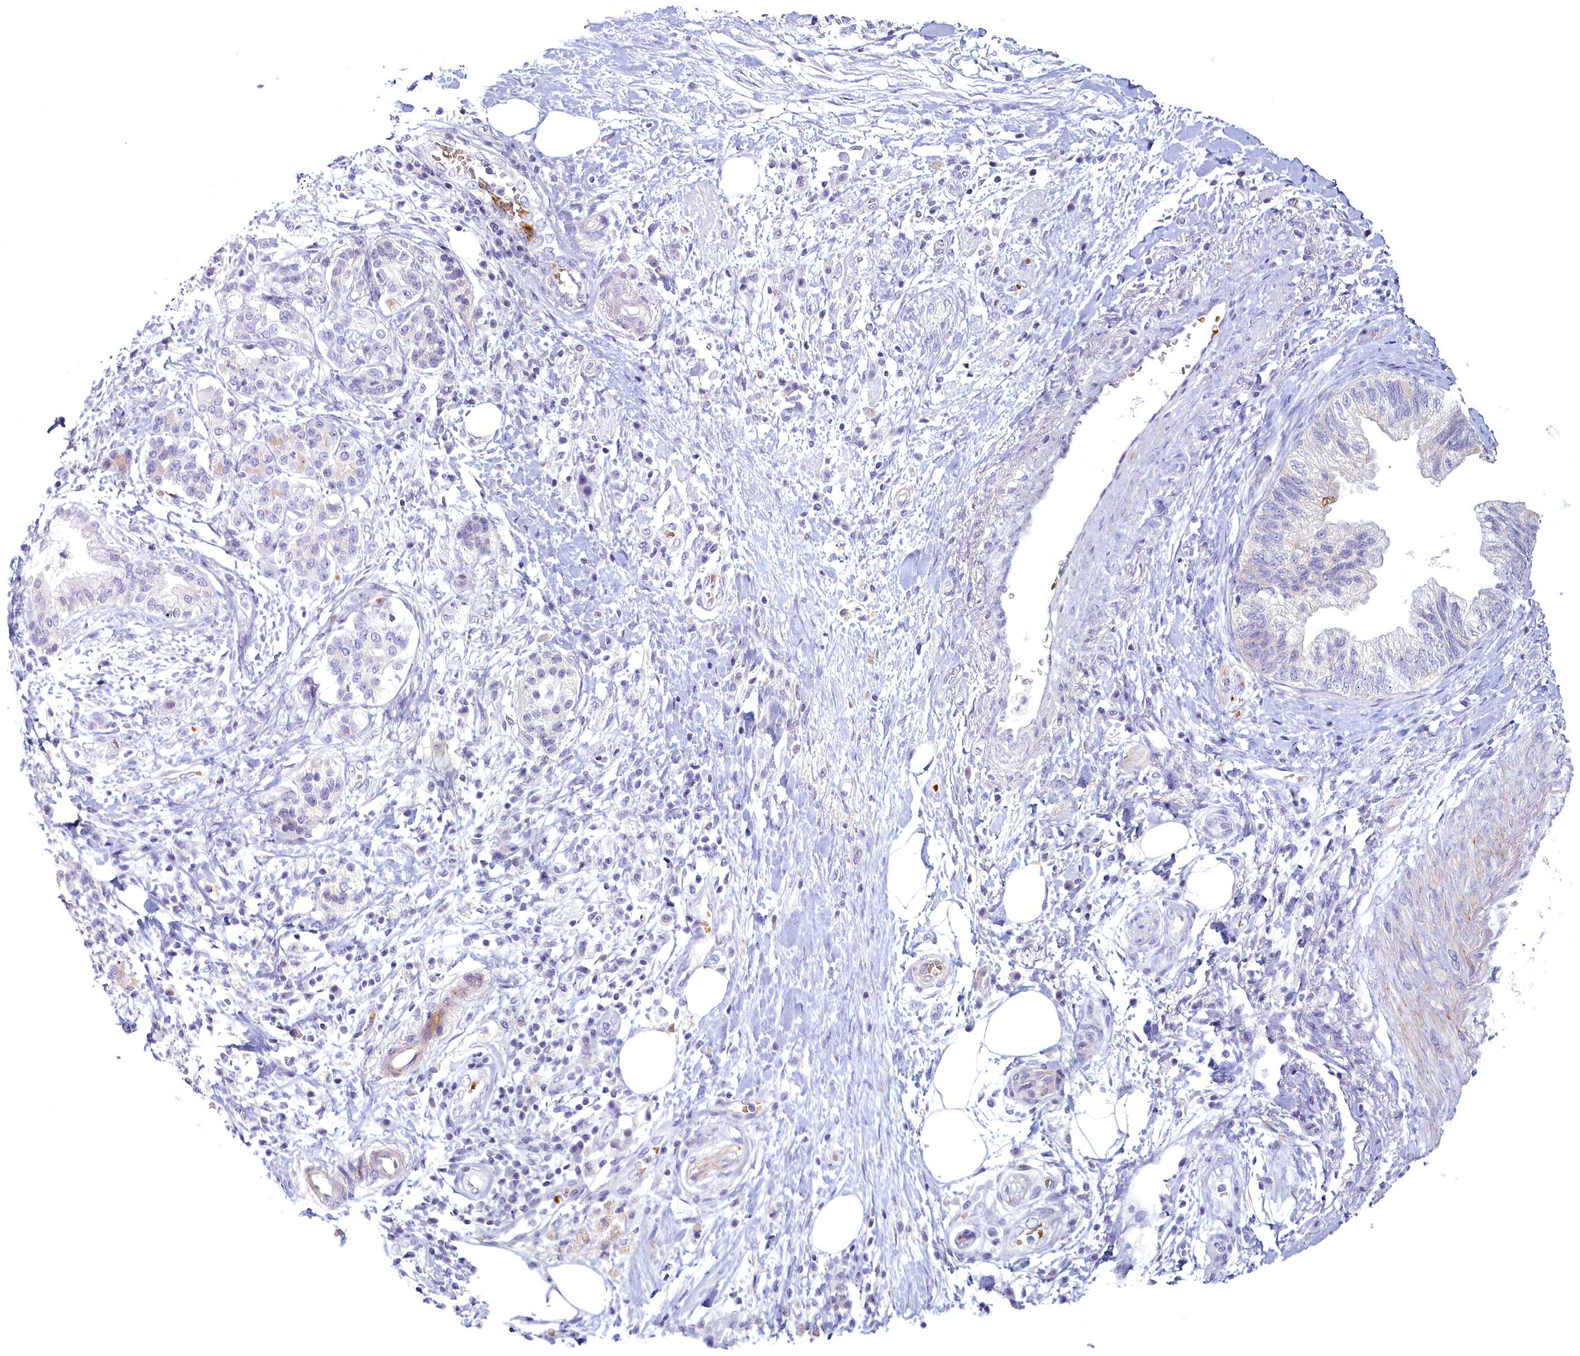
{"staining": {"intensity": "negative", "quantity": "none", "location": "none"}, "tissue": "pancreatic cancer", "cell_type": "Tumor cells", "image_type": "cancer", "snomed": [{"axis": "morphology", "description": "Adenocarcinoma, NOS"}, {"axis": "topography", "description": "Pancreas"}], "caption": "High magnification brightfield microscopy of adenocarcinoma (pancreatic) stained with DAB (brown) and counterstained with hematoxylin (blue): tumor cells show no significant expression.", "gene": "ARL15", "patient": {"sex": "female", "age": 73}}